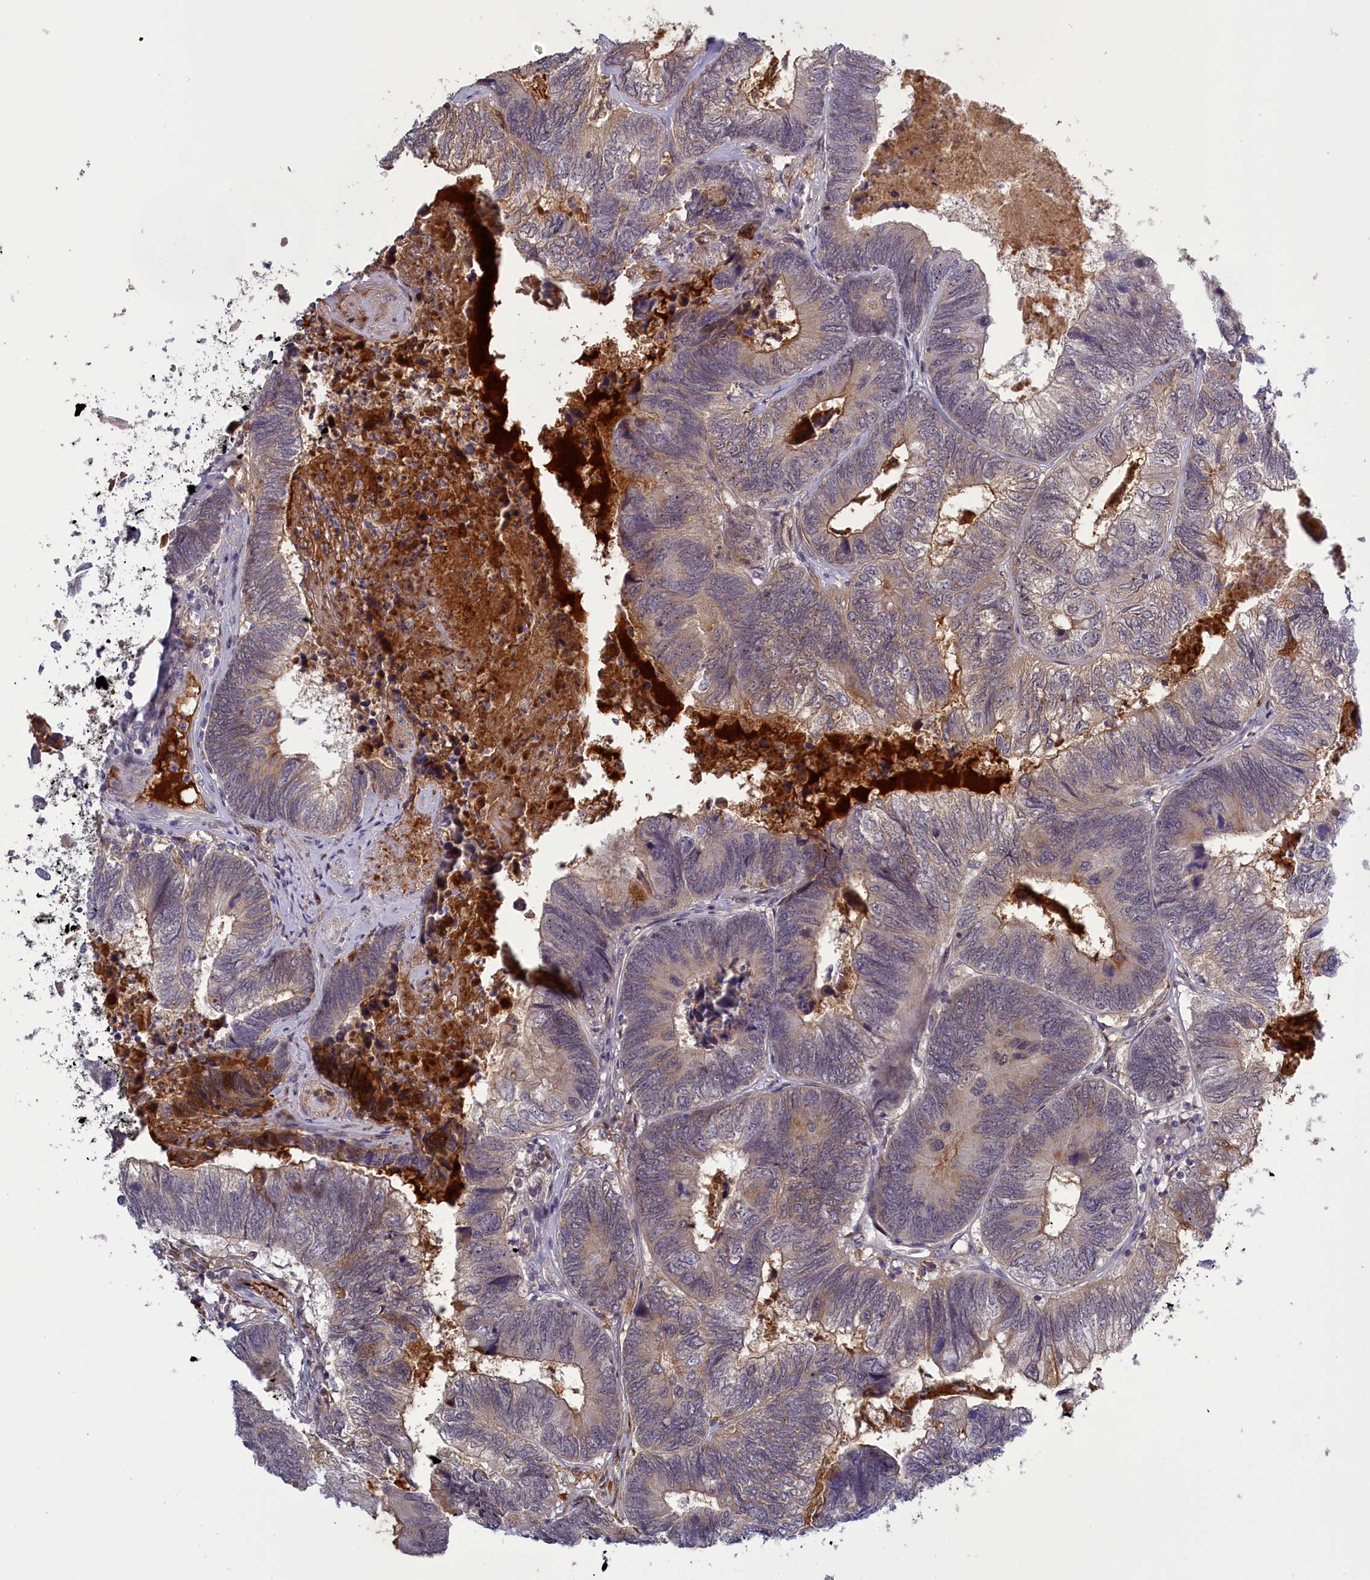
{"staining": {"intensity": "weak", "quantity": "25%-75%", "location": "cytoplasmic/membranous"}, "tissue": "colorectal cancer", "cell_type": "Tumor cells", "image_type": "cancer", "snomed": [{"axis": "morphology", "description": "Adenocarcinoma, NOS"}, {"axis": "topography", "description": "Colon"}], "caption": "Immunohistochemistry (IHC) micrograph of neoplastic tissue: colorectal adenocarcinoma stained using immunohistochemistry exhibits low levels of weak protein expression localized specifically in the cytoplasmic/membranous of tumor cells, appearing as a cytoplasmic/membranous brown color.", "gene": "RRAD", "patient": {"sex": "female", "age": 67}}